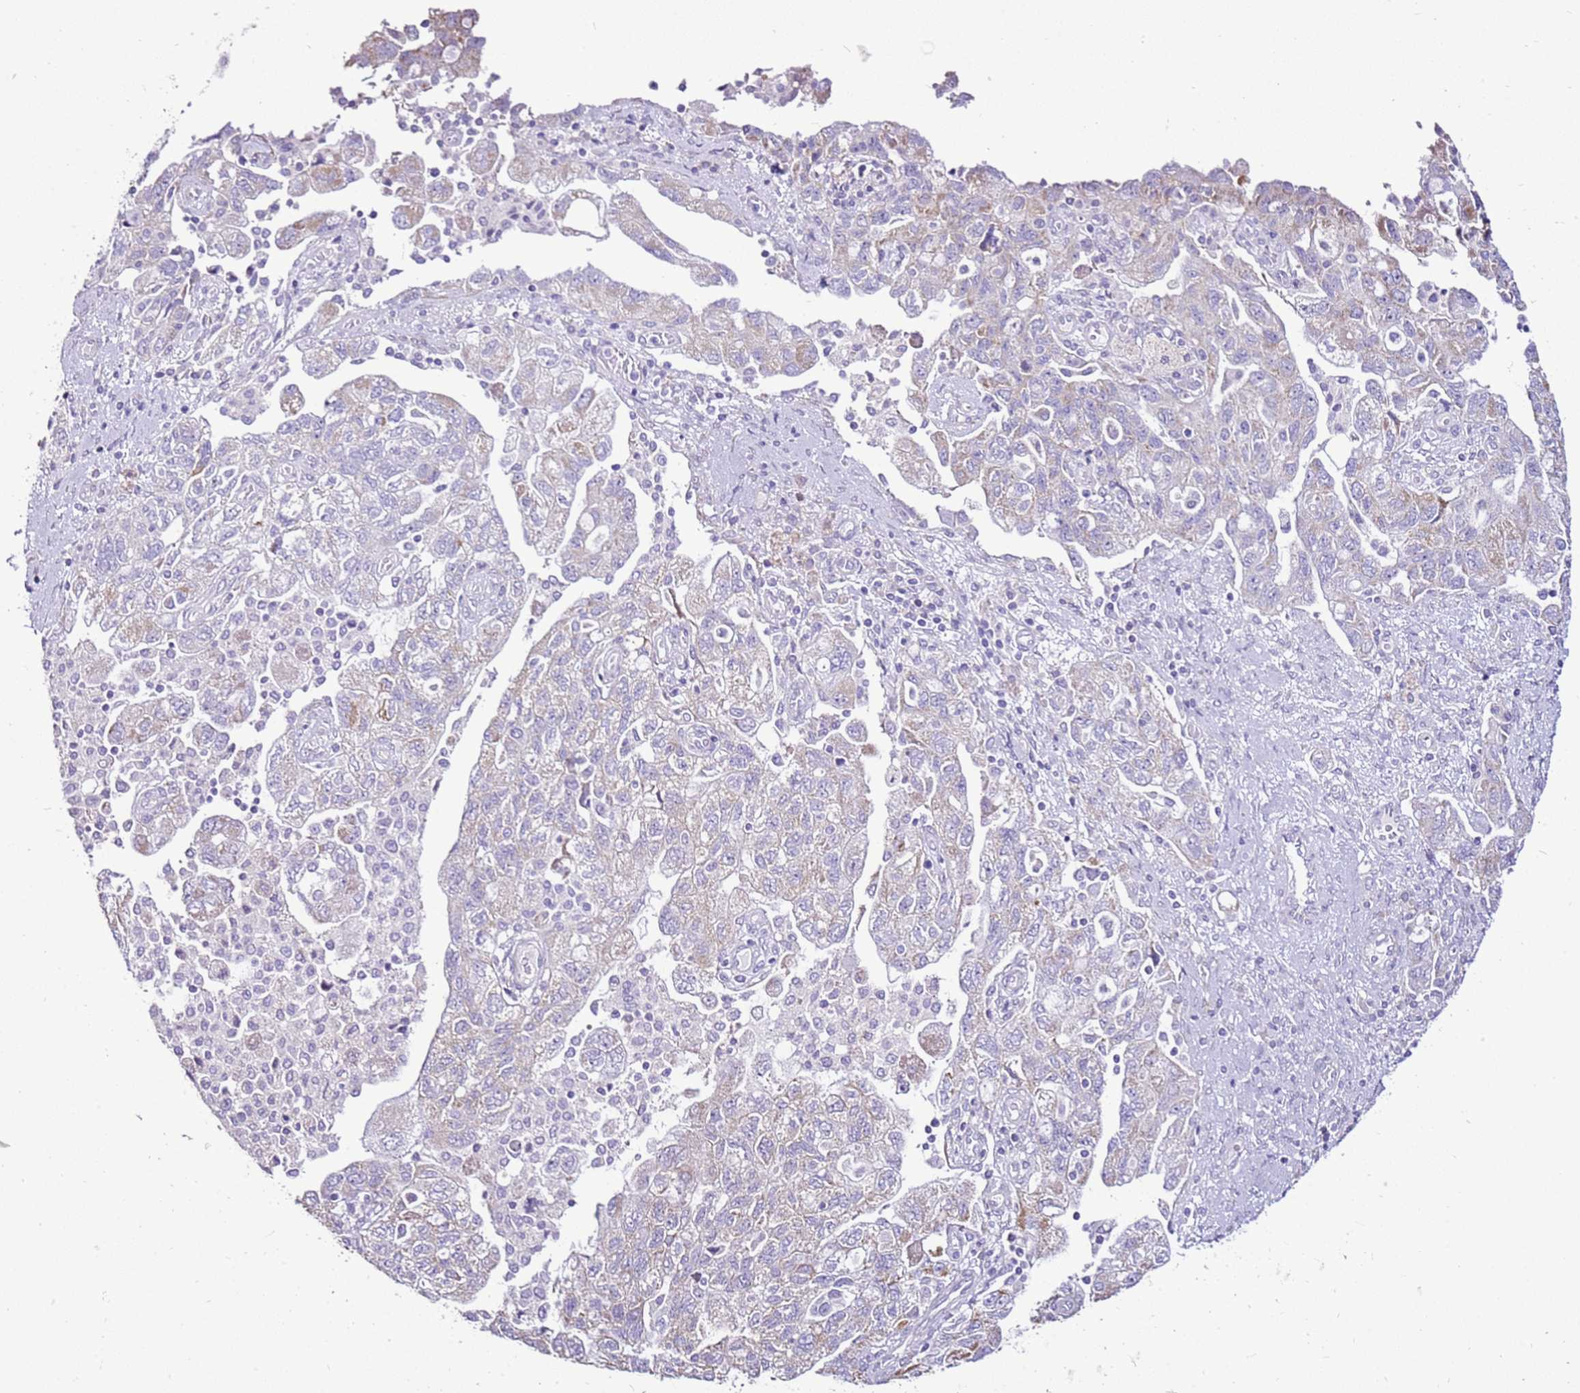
{"staining": {"intensity": "negative", "quantity": "none", "location": "none"}, "tissue": "ovarian cancer", "cell_type": "Tumor cells", "image_type": "cancer", "snomed": [{"axis": "morphology", "description": "Carcinoma, NOS"}, {"axis": "morphology", "description": "Cystadenocarcinoma, serous, NOS"}, {"axis": "topography", "description": "Ovary"}], "caption": "DAB immunohistochemical staining of human carcinoma (ovarian) exhibits no significant expression in tumor cells.", "gene": "SLC38A5", "patient": {"sex": "female", "age": 69}}